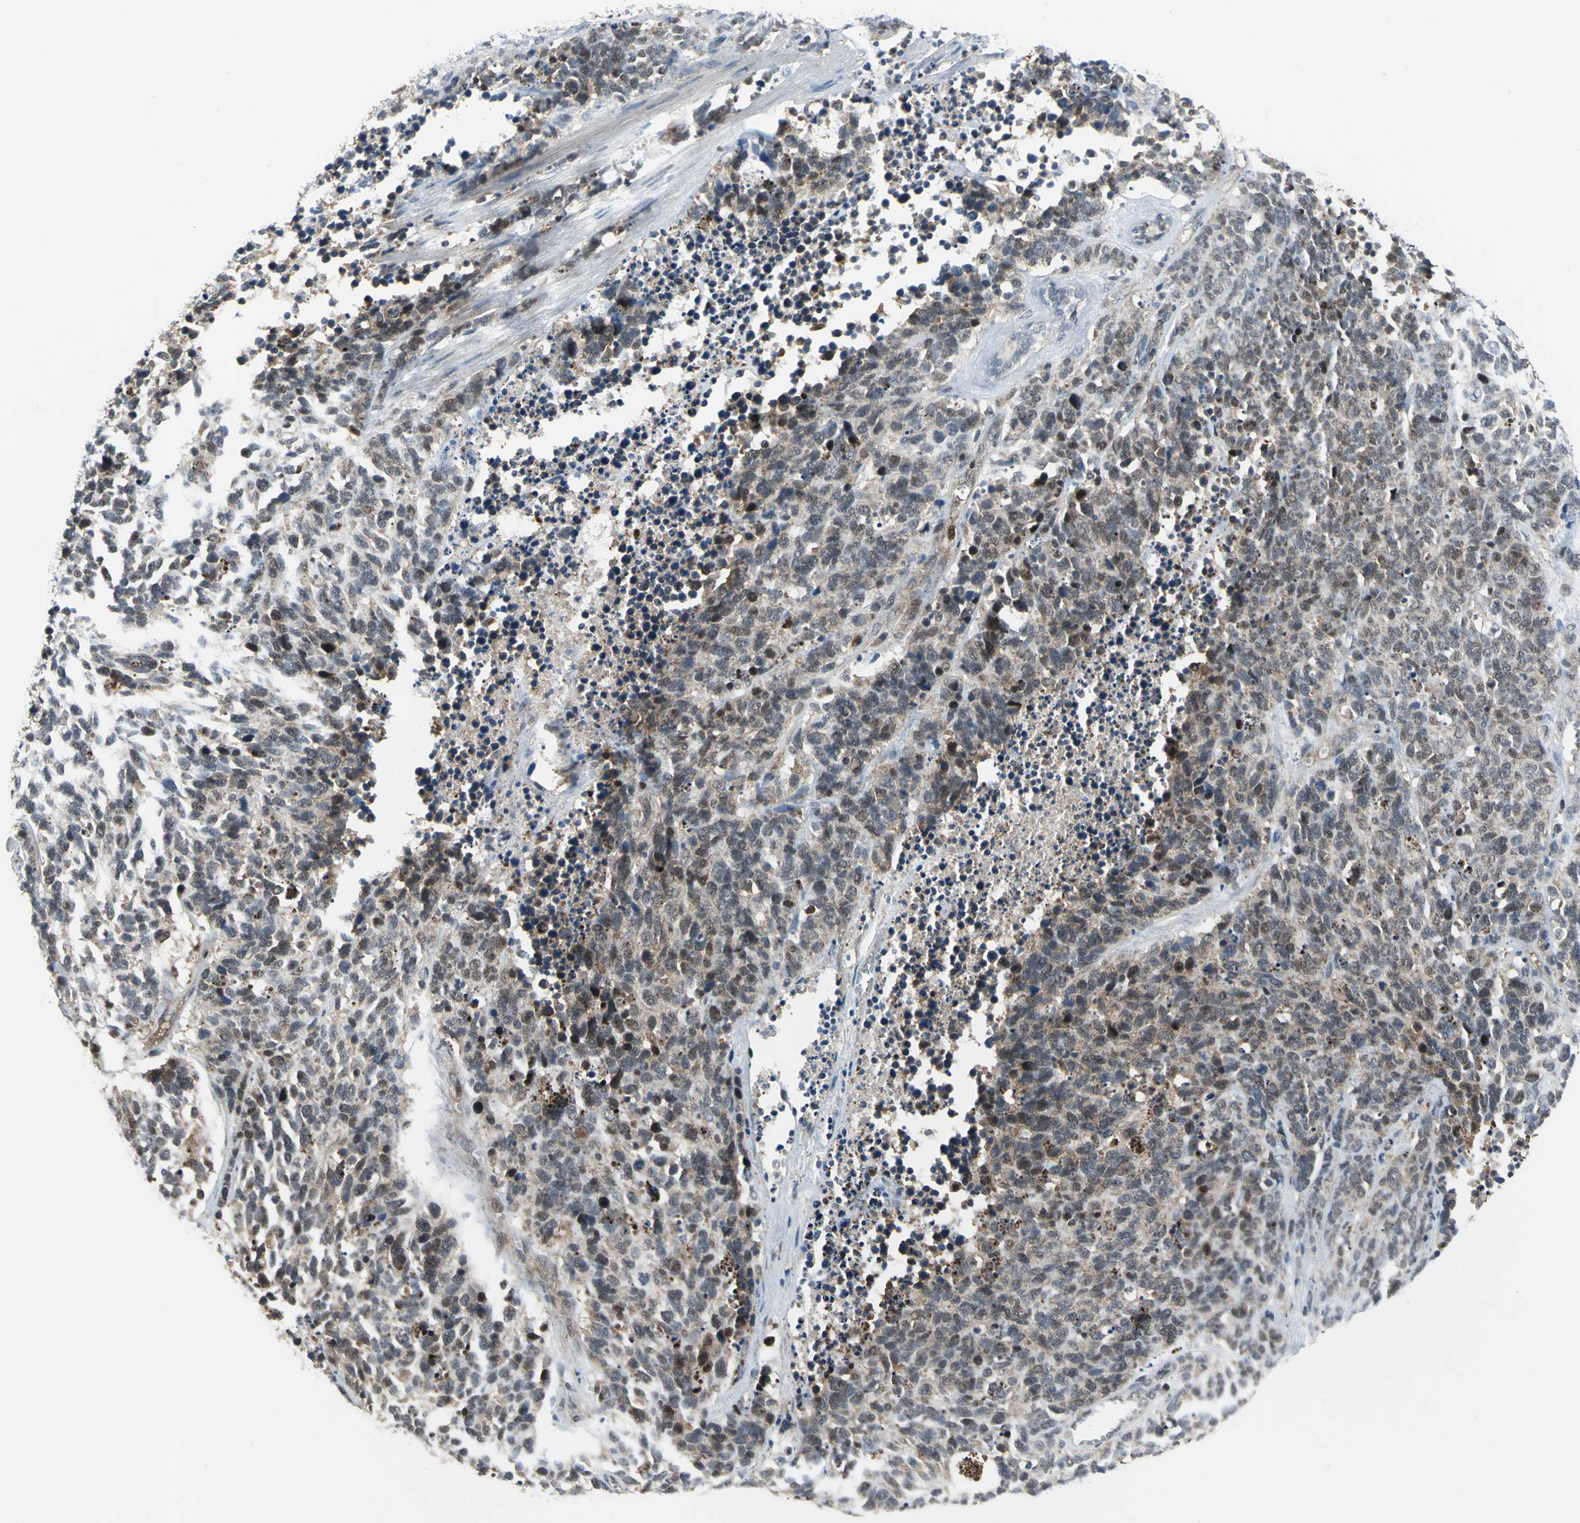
{"staining": {"intensity": "moderate", "quantity": "25%-75%", "location": "nuclear"}, "tissue": "lung cancer", "cell_type": "Tumor cells", "image_type": "cancer", "snomed": [{"axis": "morphology", "description": "Neoplasm, malignant, NOS"}, {"axis": "topography", "description": "Lung"}], "caption": "Immunohistochemistry staining of lung cancer, which demonstrates medium levels of moderate nuclear positivity in about 25%-75% of tumor cells indicating moderate nuclear protein staining. The staining was performed using DAB (3,3'-diaminobenzidine) (brown) for protein detection and nuclei were counterstained in hematoxylin (blue).", "gene": "PSMA4", "patient": {"sex": "female", "age": 58}}